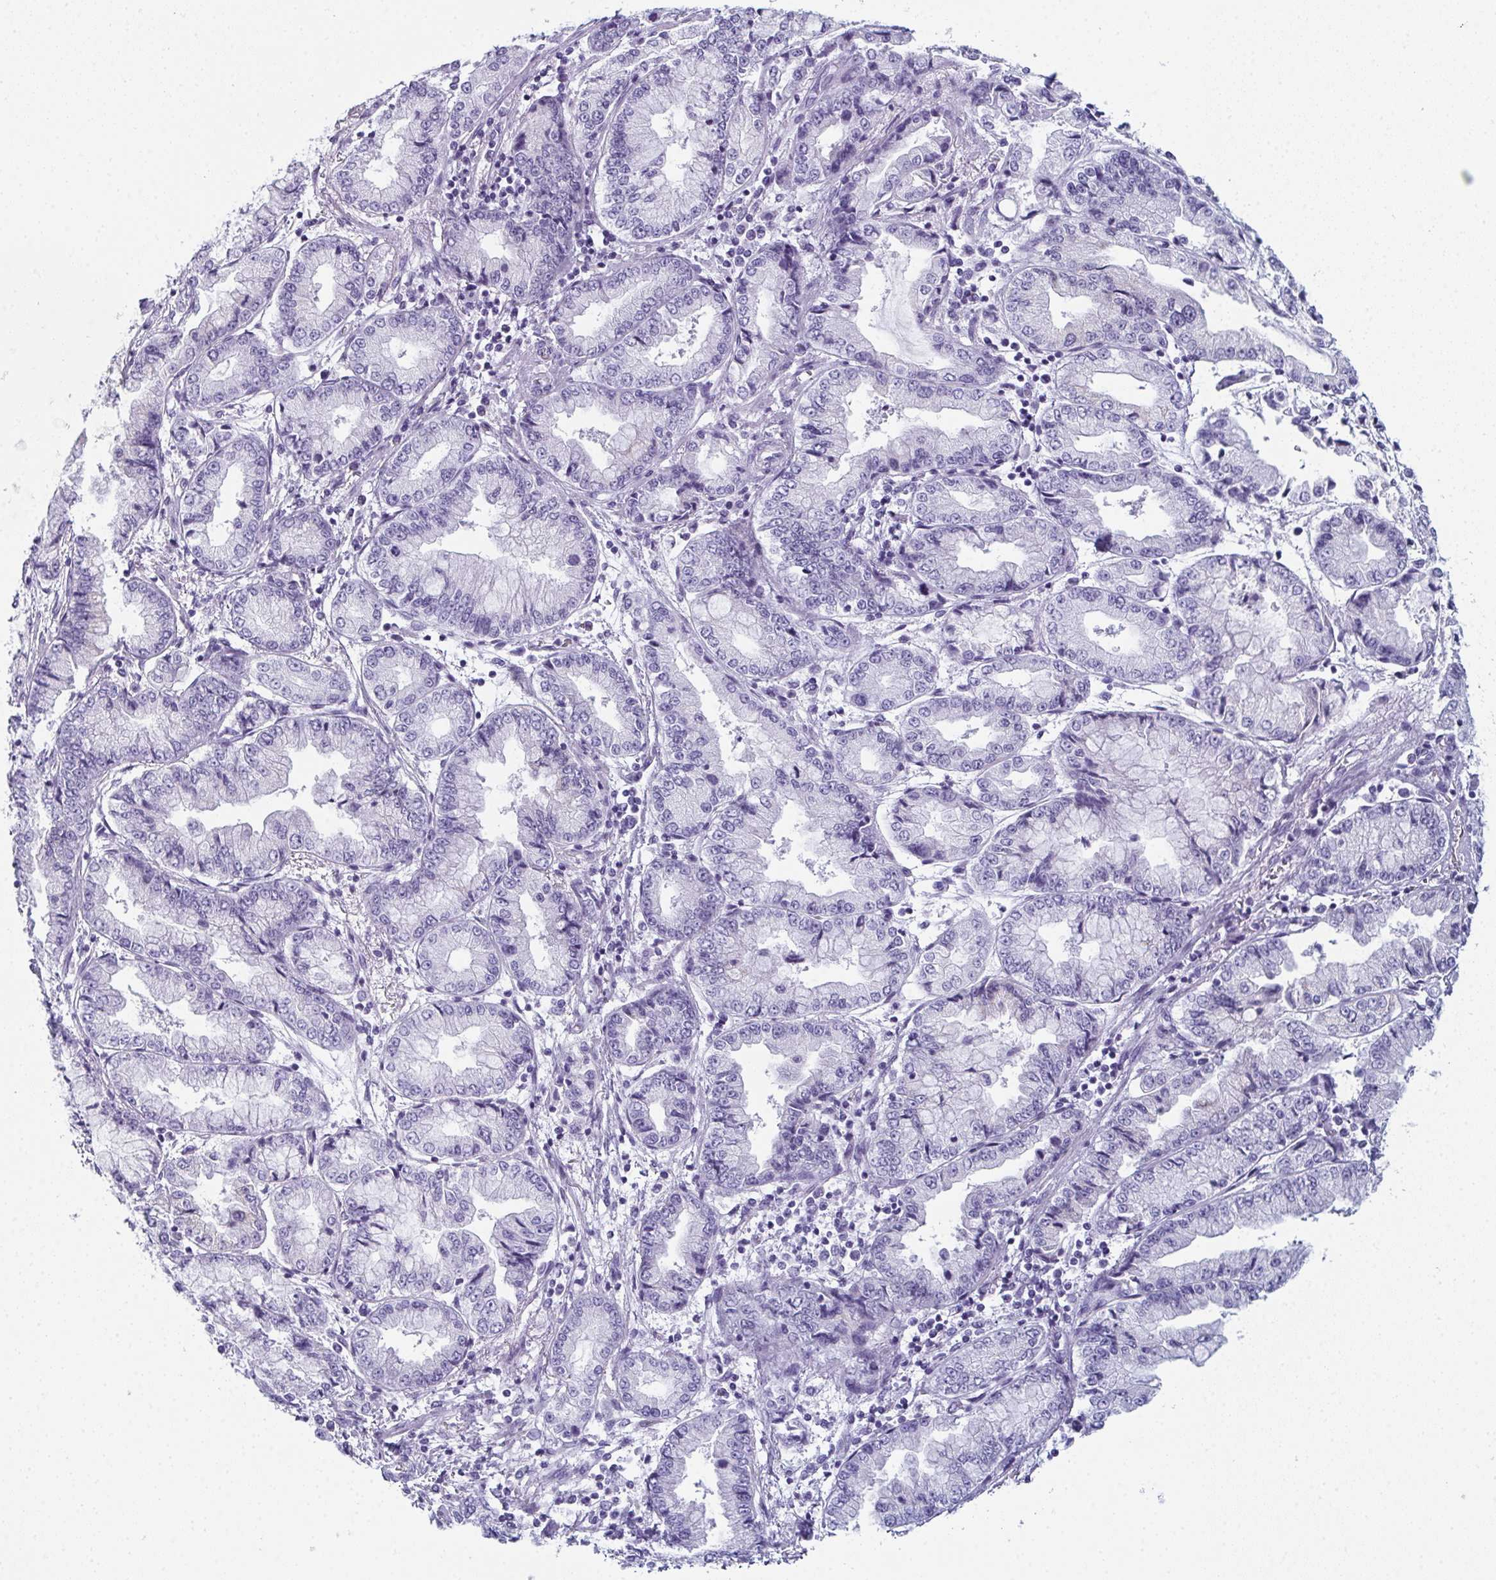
{"staining": {"intensity": "negative", "quantity": "none", "location": "none"}, "tissue": "stomach cancer", "cell_type": "Tumor cells", "image_type": "cancer", "snomed": [{"axis": "morphology", "description": "Adenocarcinoma, NOS"}, {"axis": "topography", "description": "Stomach, upper"}], "caption": "Immunohistochemistry histopathology image of neoplastic tissue: stomach adenocarcinoma stained with DAB (3,3'-diaminobenzidine) demonstrates no significant protein positivity in tumor cells. (Brightfield microscopy of DAB (3,3'-diaminobenzidine) immunohistochemistry (IHC) at high magnification).", "gene": "ENKUR", "patient": {"sex": "female", "age": 74}}